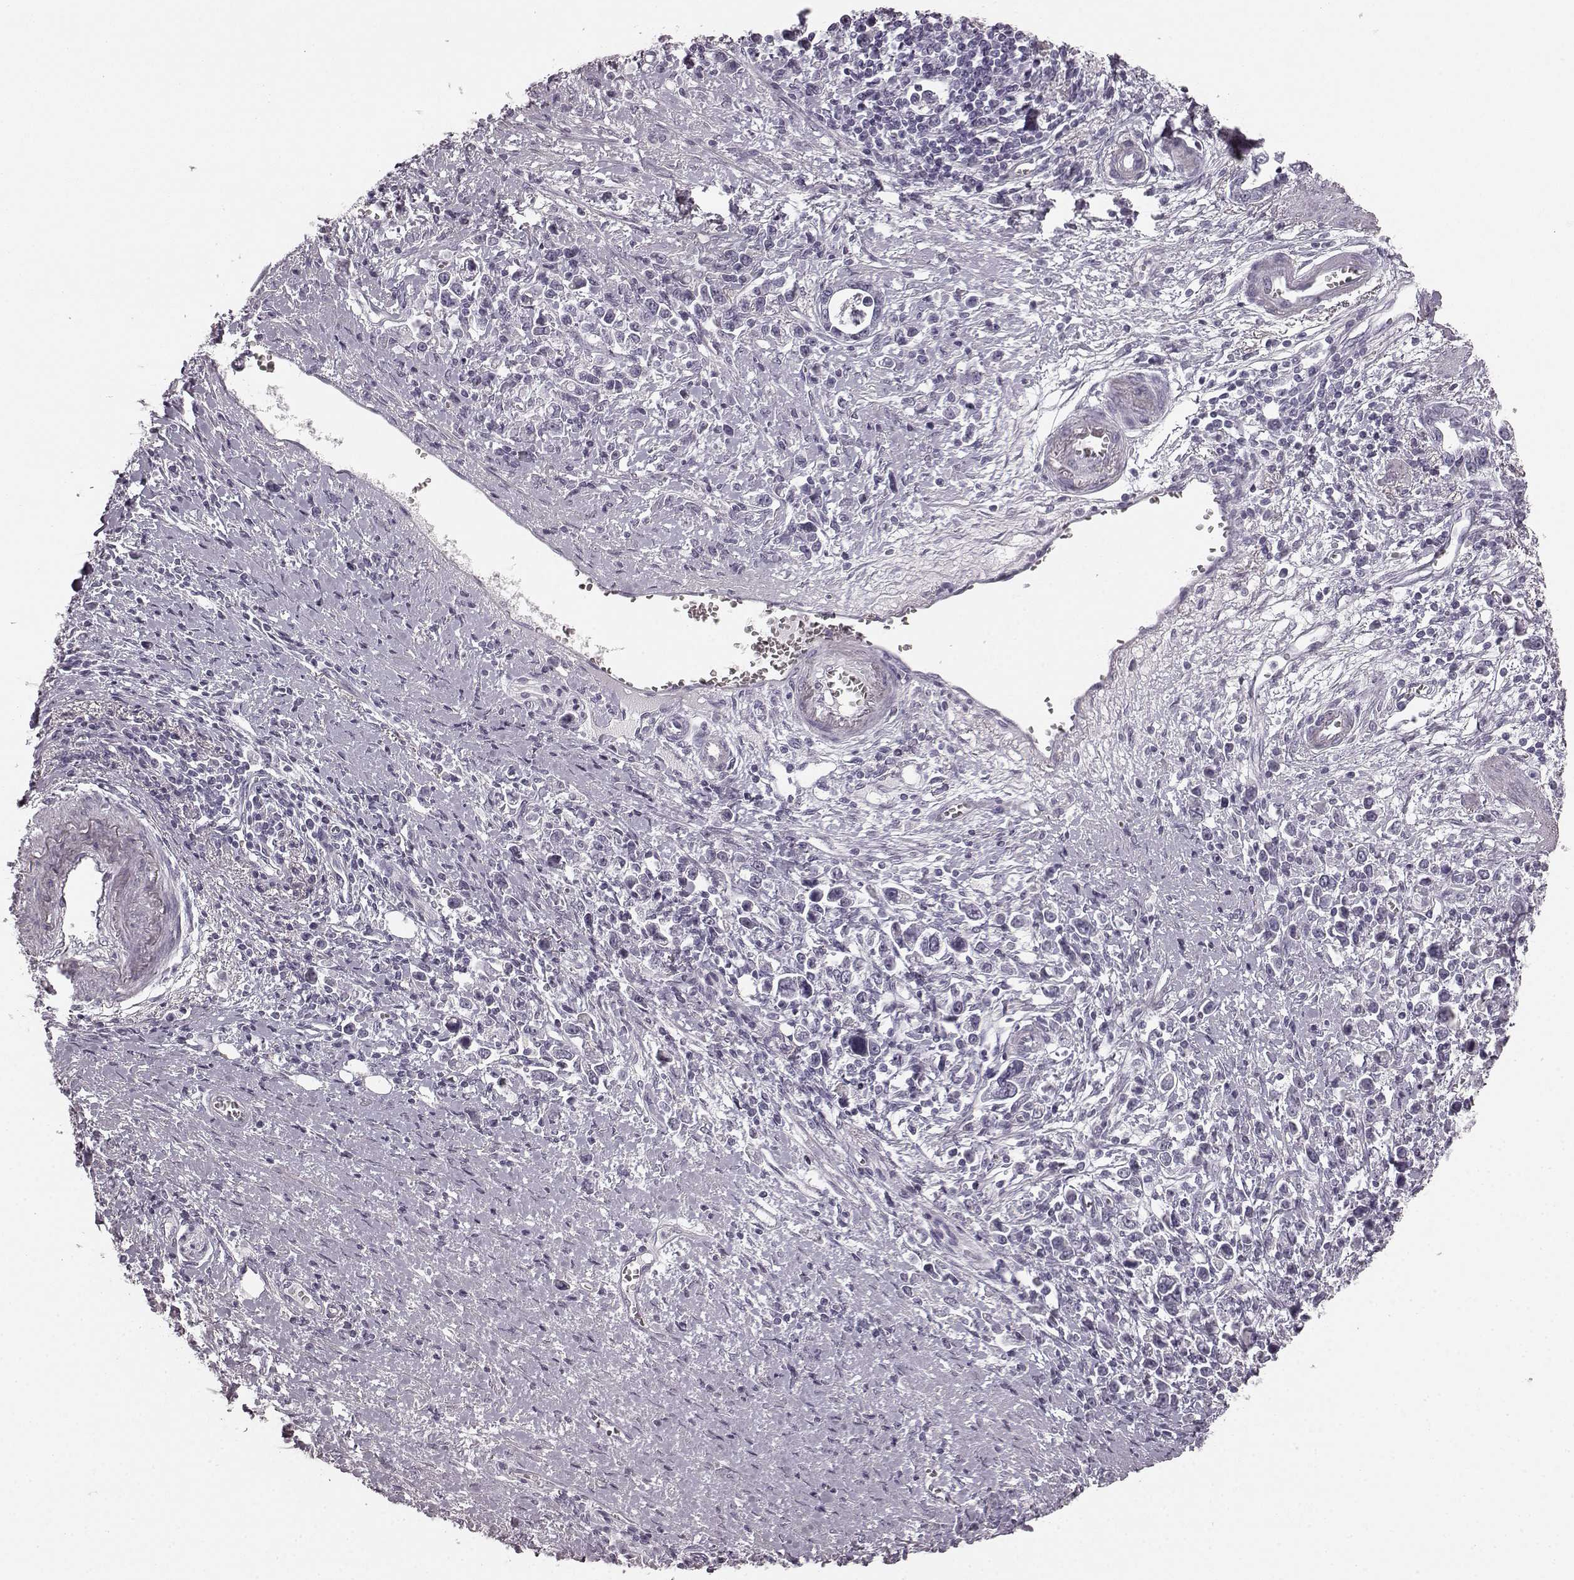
{"staining": {"intensity": "negative", "quantity": "none", "location": "none"}, "tissue": "stomach cancer", "cell_type": "Tumor cells", "image_type": "cancer", "snomed": [{"axis": "morphology", "description": "Adenocarcinoma, NOS"}, {"axis": "topography", "description": "Stomach"}], "caption": "IHC of stomach adenocarcinoma displays no positivity in tumor cells.", "gene": "TMPRSS15", "patient": {"sex": "male", "age": 63}}